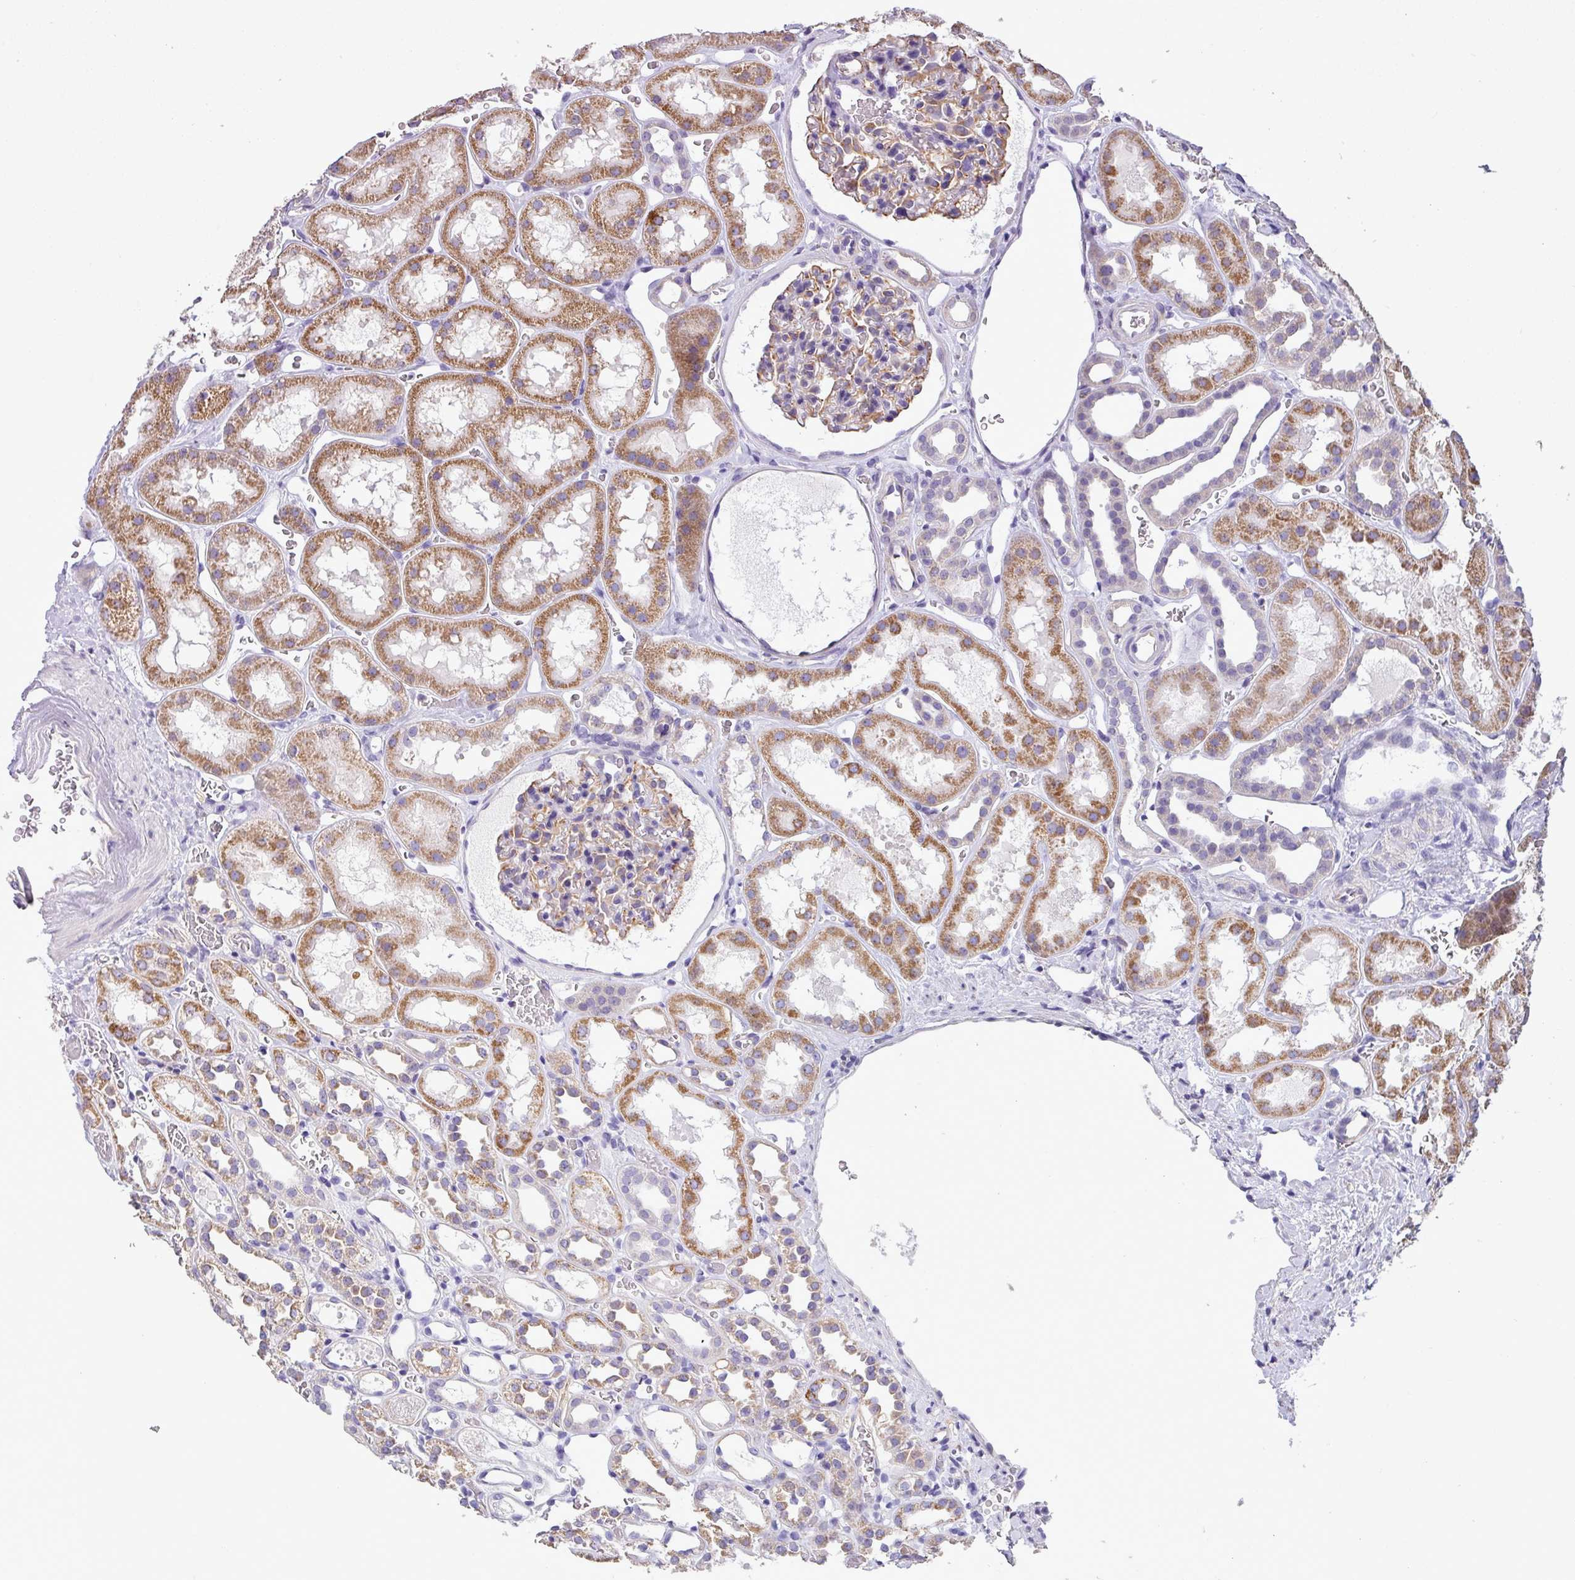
{"staining": {"intensity": "moderate", "quantity": "25%-75%", "location": "cytoplasmic/membranous"}, "tissue": "kidney", "cell_type": "Cells in glomeruli", "image_type": "normal", "snomed": [{"axis": "morphology", "description": "Normal tissue, NOS"}, {"axis": "topography", "description": "Kidney"}], "caption": "High-power microscopy captured an immunohistochemistry (IHC) micrograph of benign kidney, revealing moderate cytoplasmic/membranous positivity in about 25%-75% of cells in glomeruli. Nuclei are stained in blue.", "gene": "ALDH2", "patient": {"sex": "female", "age": 41}}